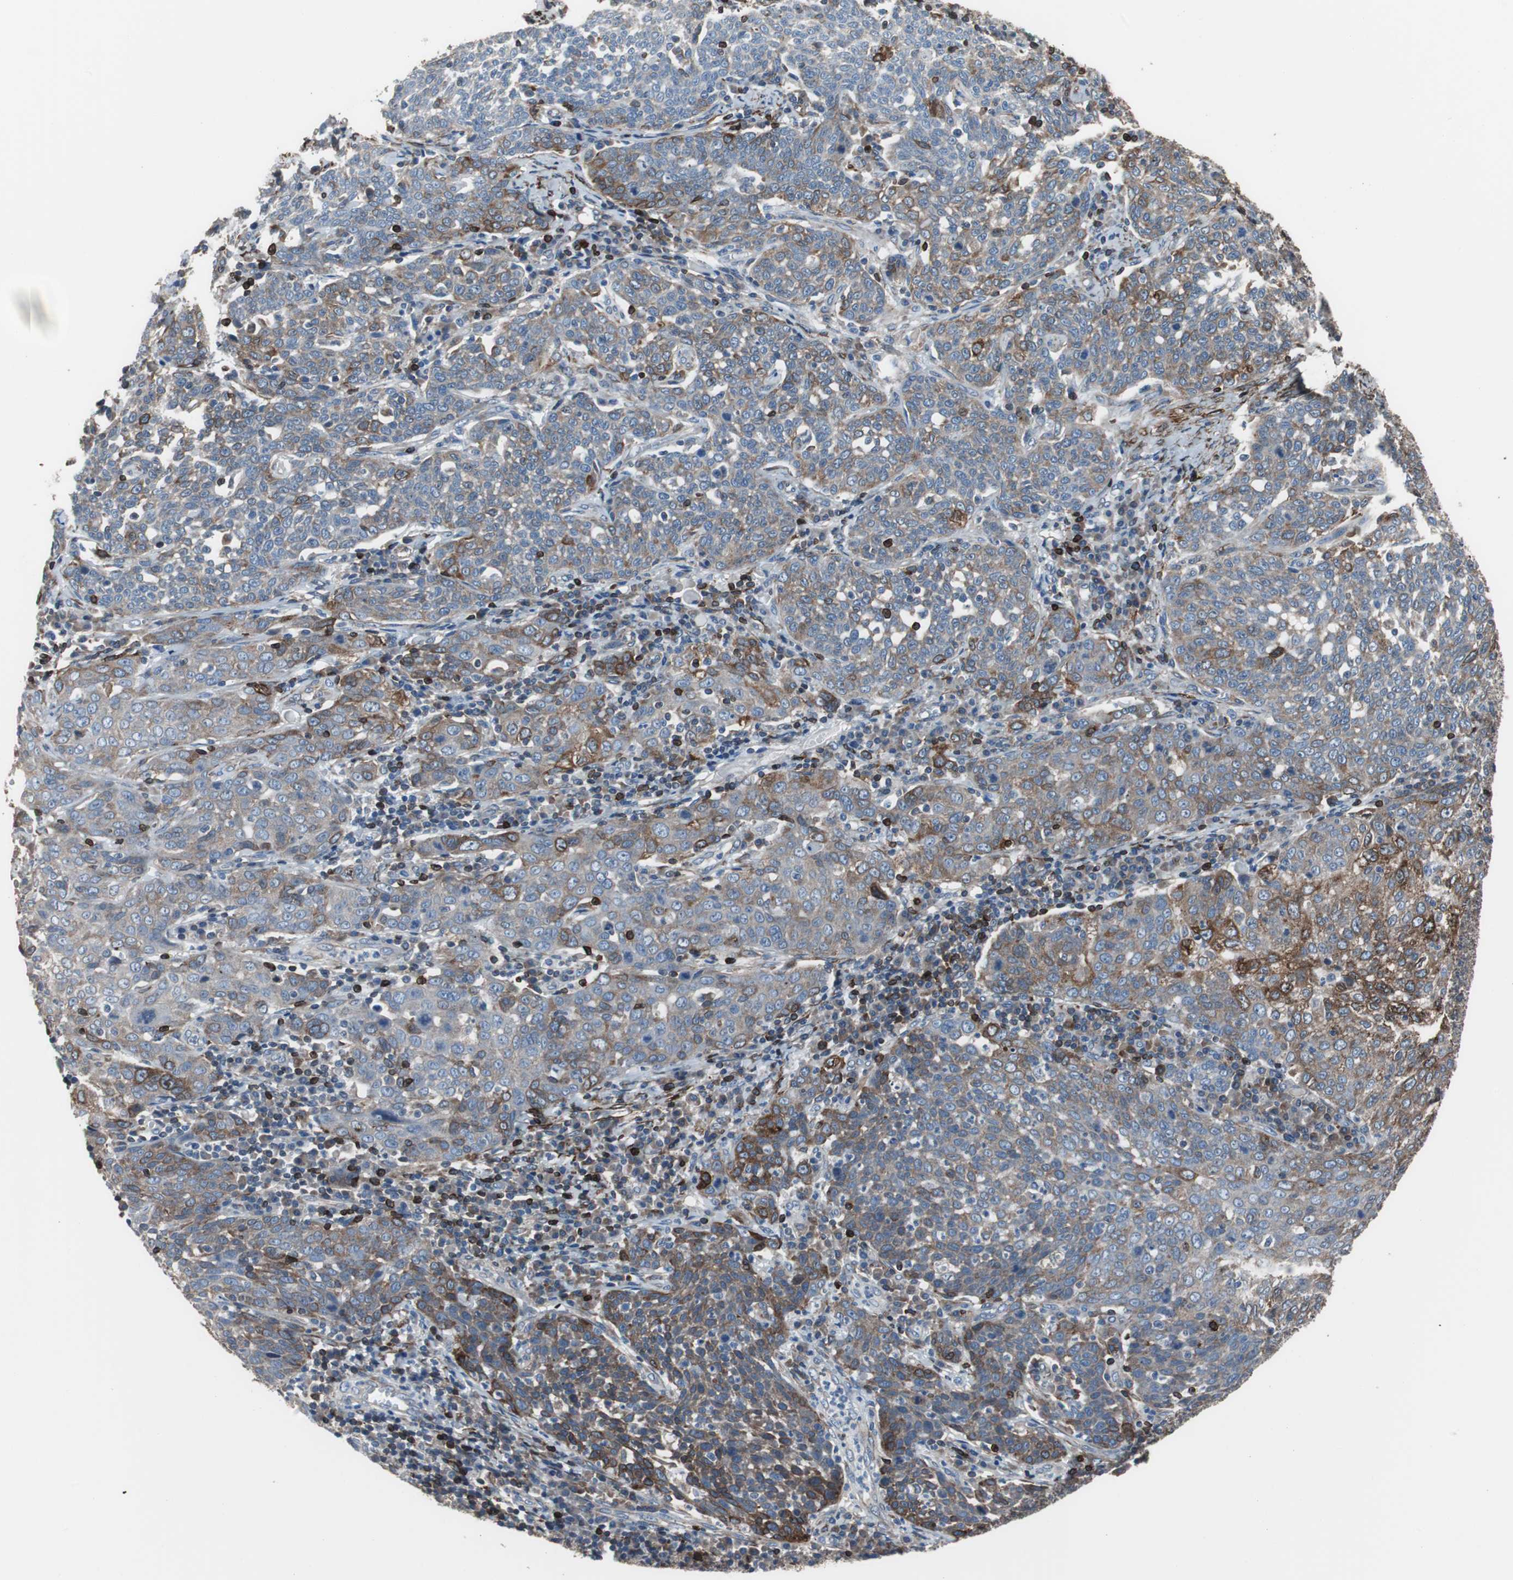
{"staining": {"intensity": "moderate", "quantity": "25%-75%", "location": "cytoplasmic/membranous"}, "tissue": "cervical cancer", "cell_type": "Tumor cells", "image_type": "cancer", "snomed": [{"axis": "morphology", "description": "Squamous cell carcinoma, NOS"}, {"axis": "topography", "description": "Cervix"}], "caption": "Brown immunohistochemical staining in human cervical cancer (squamous cell carcinoma) shows moderate cytoplasmic/membranous staining in about 25%-75% of tumor cells. (DAB (3,3'-diaminobenzidine) IHC, brown staining for protein, blue staining for nuclei).", "gene": "PBXIP1", "patient": {"sex": "female", "age": 34}}